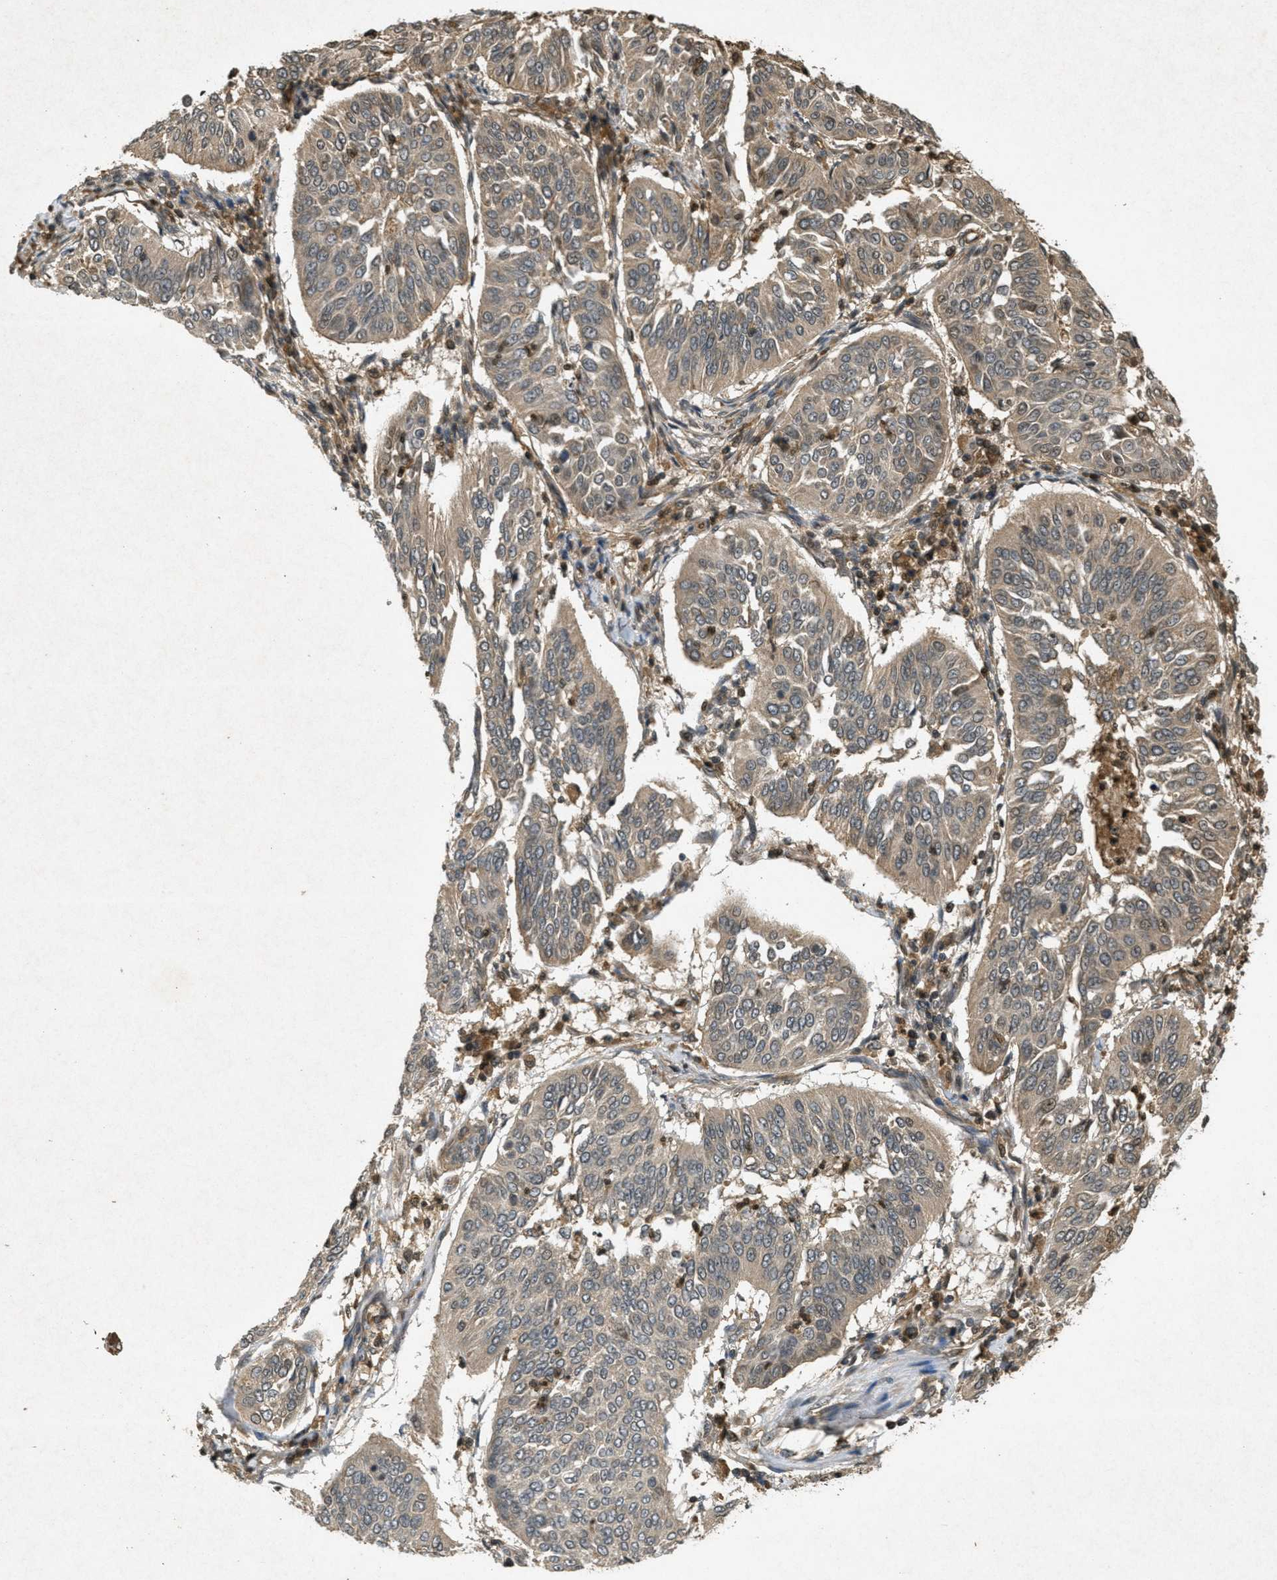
{"staining": {"intensity": "weak", "quantity": ">75%", "location": "cytoplasmic/membranous"}, "tissue": "cervical cancer", "cell_type": "Tumor cells", "image_type": "cancer", "snomed": [{"axis": "morphology", "description": "Normal tissue, NOS"}, {"axis": "morphology", "description": "Squamous cell carcinoma, NOS"}, {"axis": "topography", "description": "Cervix"}], "caption": "An image of human squamous cell carcinoma (cervical) stained for a protein exhibits weak cytoplasmic/membranous brown staining in tumor cells. Ihc stains the protein in brown and the nuclei are stained blue.", "gene": "ATG7", "patient": {"sex": "female", "age": 39}}